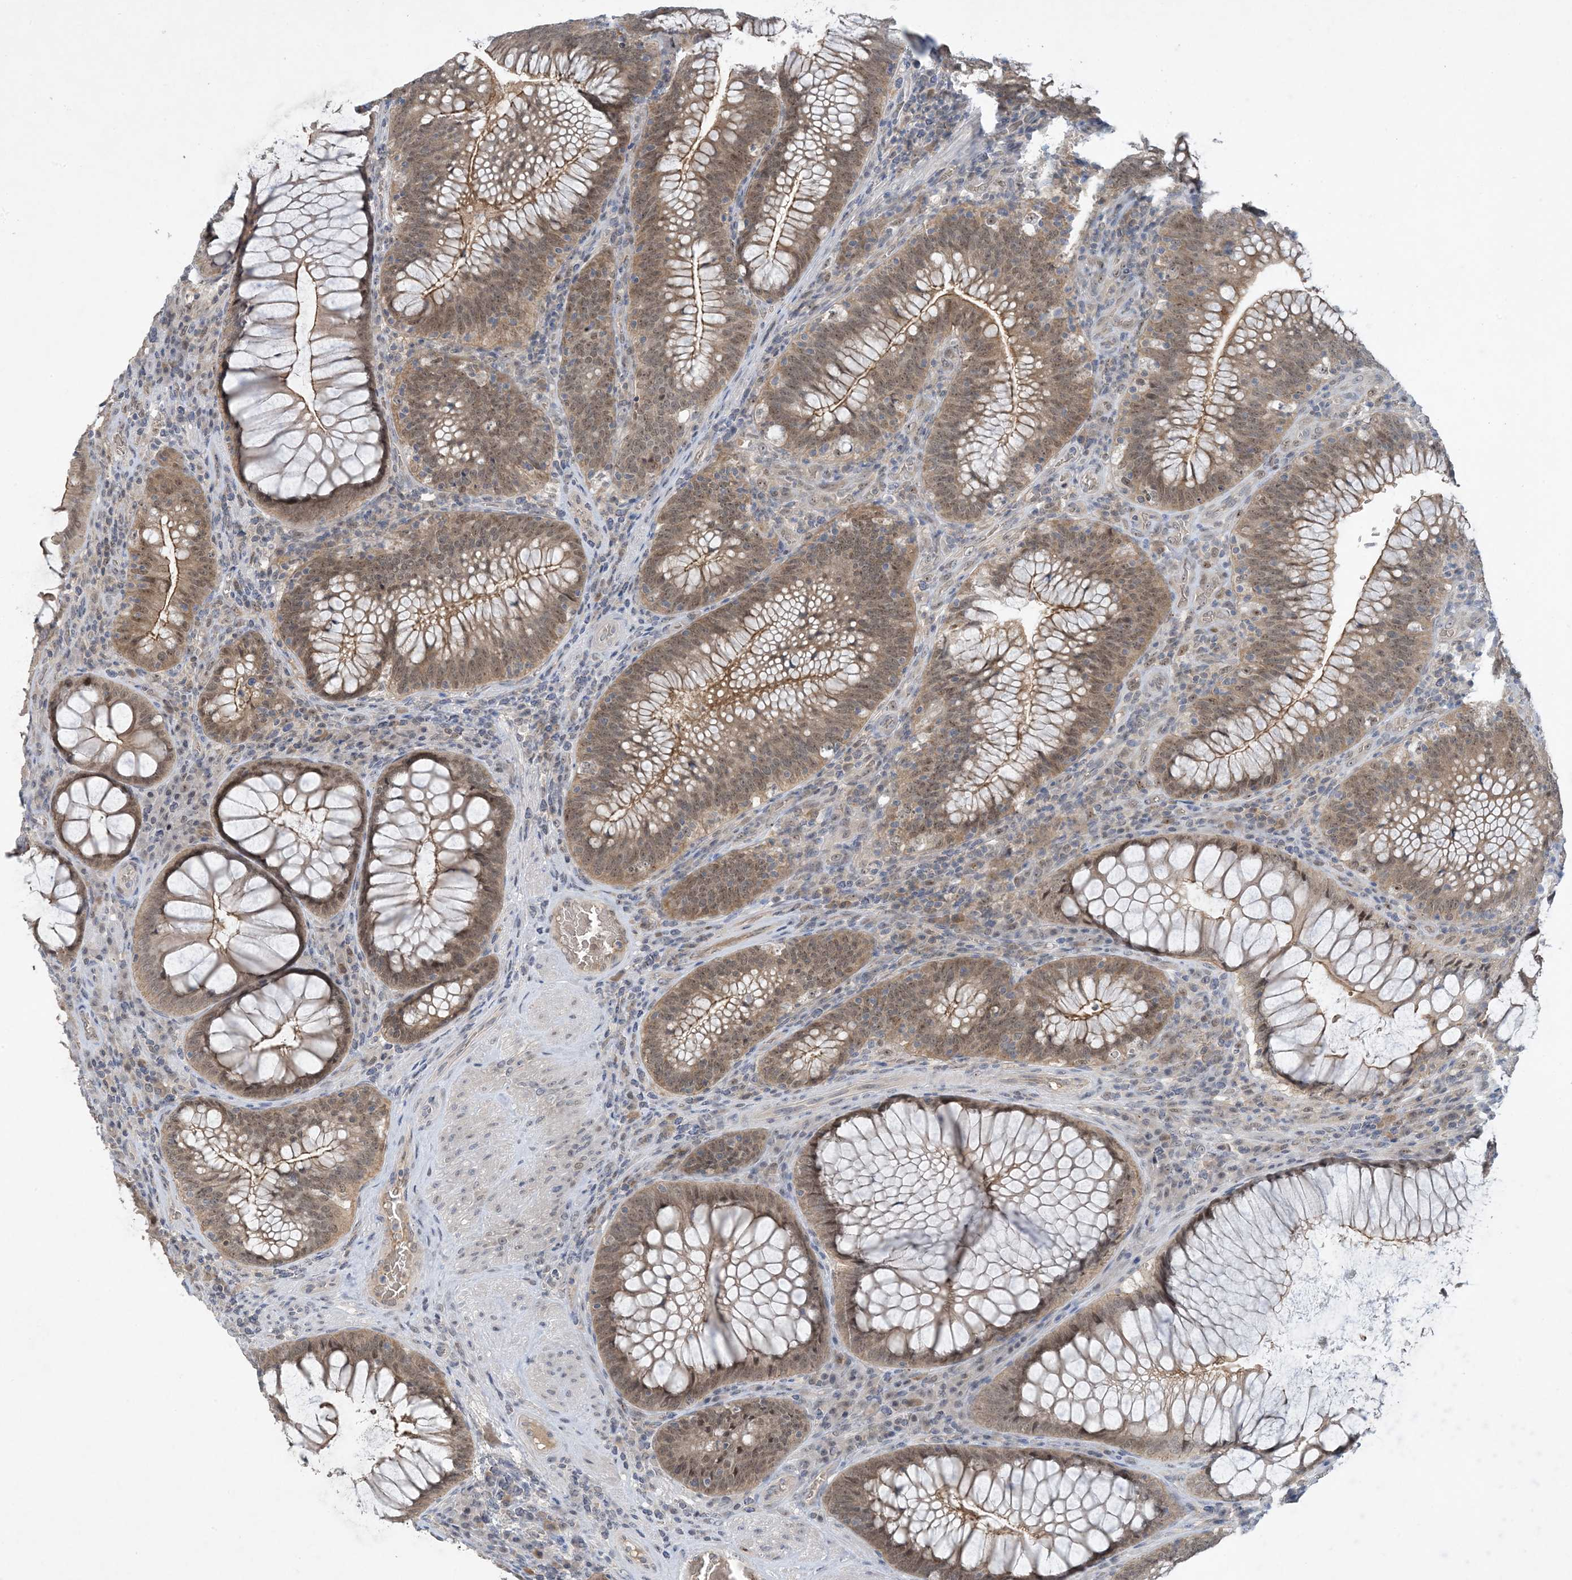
{"staining": {"intensity": "moderate", "quantity": ">75%", "location": "cytoplasmic/membranous,nuclear"}, "tissue": "colorectal cancer", "cell_type": "Tumor cells", "image_type": "cancer", "snomed": [{"axis": "morphology", "description": "Normal tissue, NOS"}, {"axis": "topography", "description": "Colon"}], "caption": "A photomicrograph of colorectal cancer stained for a protein exhibits moderate cytoplasmic/membranous and nuclear brown staining in tumor cells.", "gene": "UBE2E1", "patient": {"sex": "female", "age": 82}}